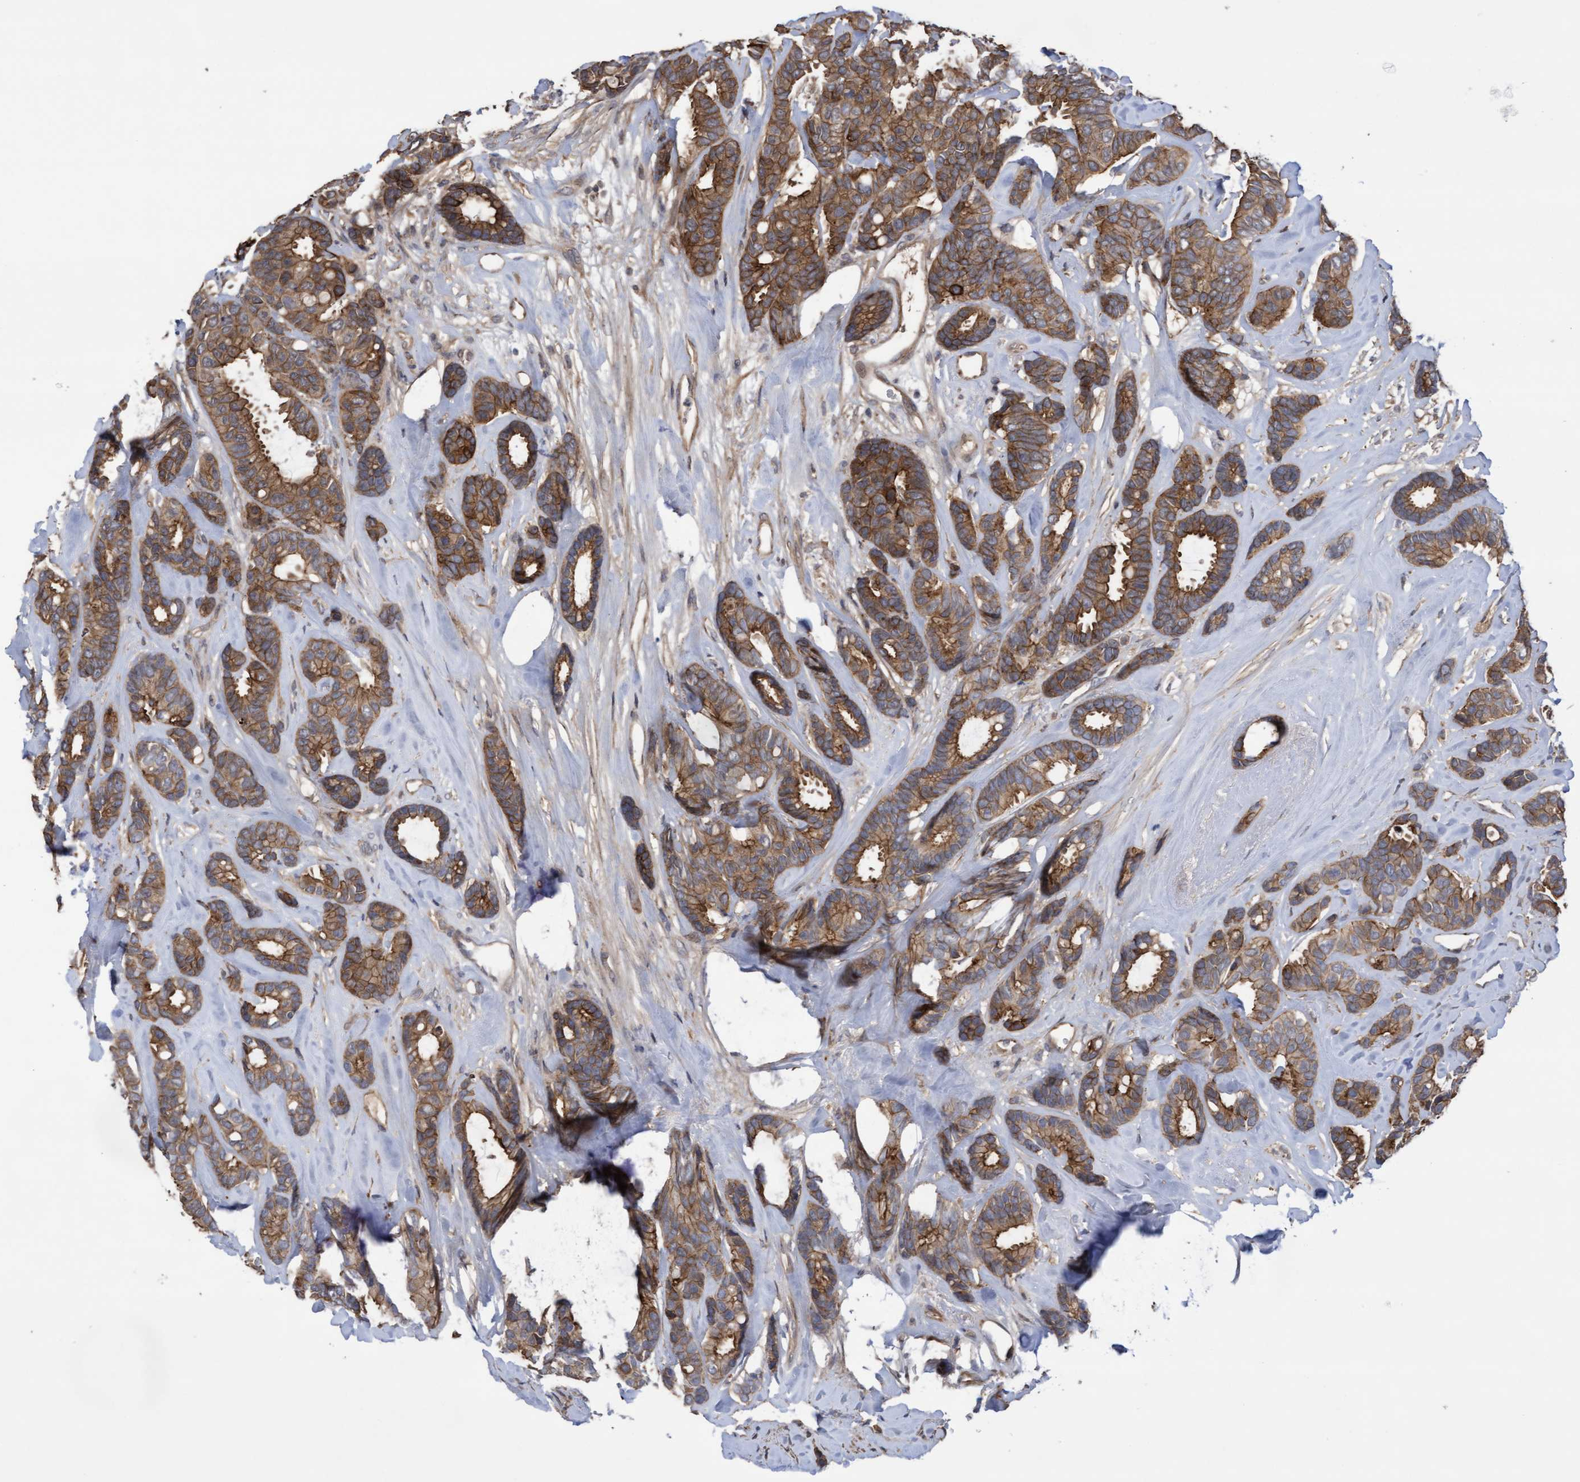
{"staining": {"intensity": "moderate", "quantity": ">75%", "location": "cytoplasmic/membranous"}, "tissue": "breast cancer", "cell_type": "Tumor cells", "image_type": "cancer", "snomed": [{"axis": "morphology", "description": "Duct carcinoma"}, {"axis": "topography", "description": "Breast"}], "caption": "Protein staining of breast cancer tissue demonstrates moderate cytoplasmic/membranous staining in about >75% of tumor cells. (DAB IHC with brightfield microscopy, high magnification).", "gene": "COBL", "patient": {"sex": "female", "age": 87}}